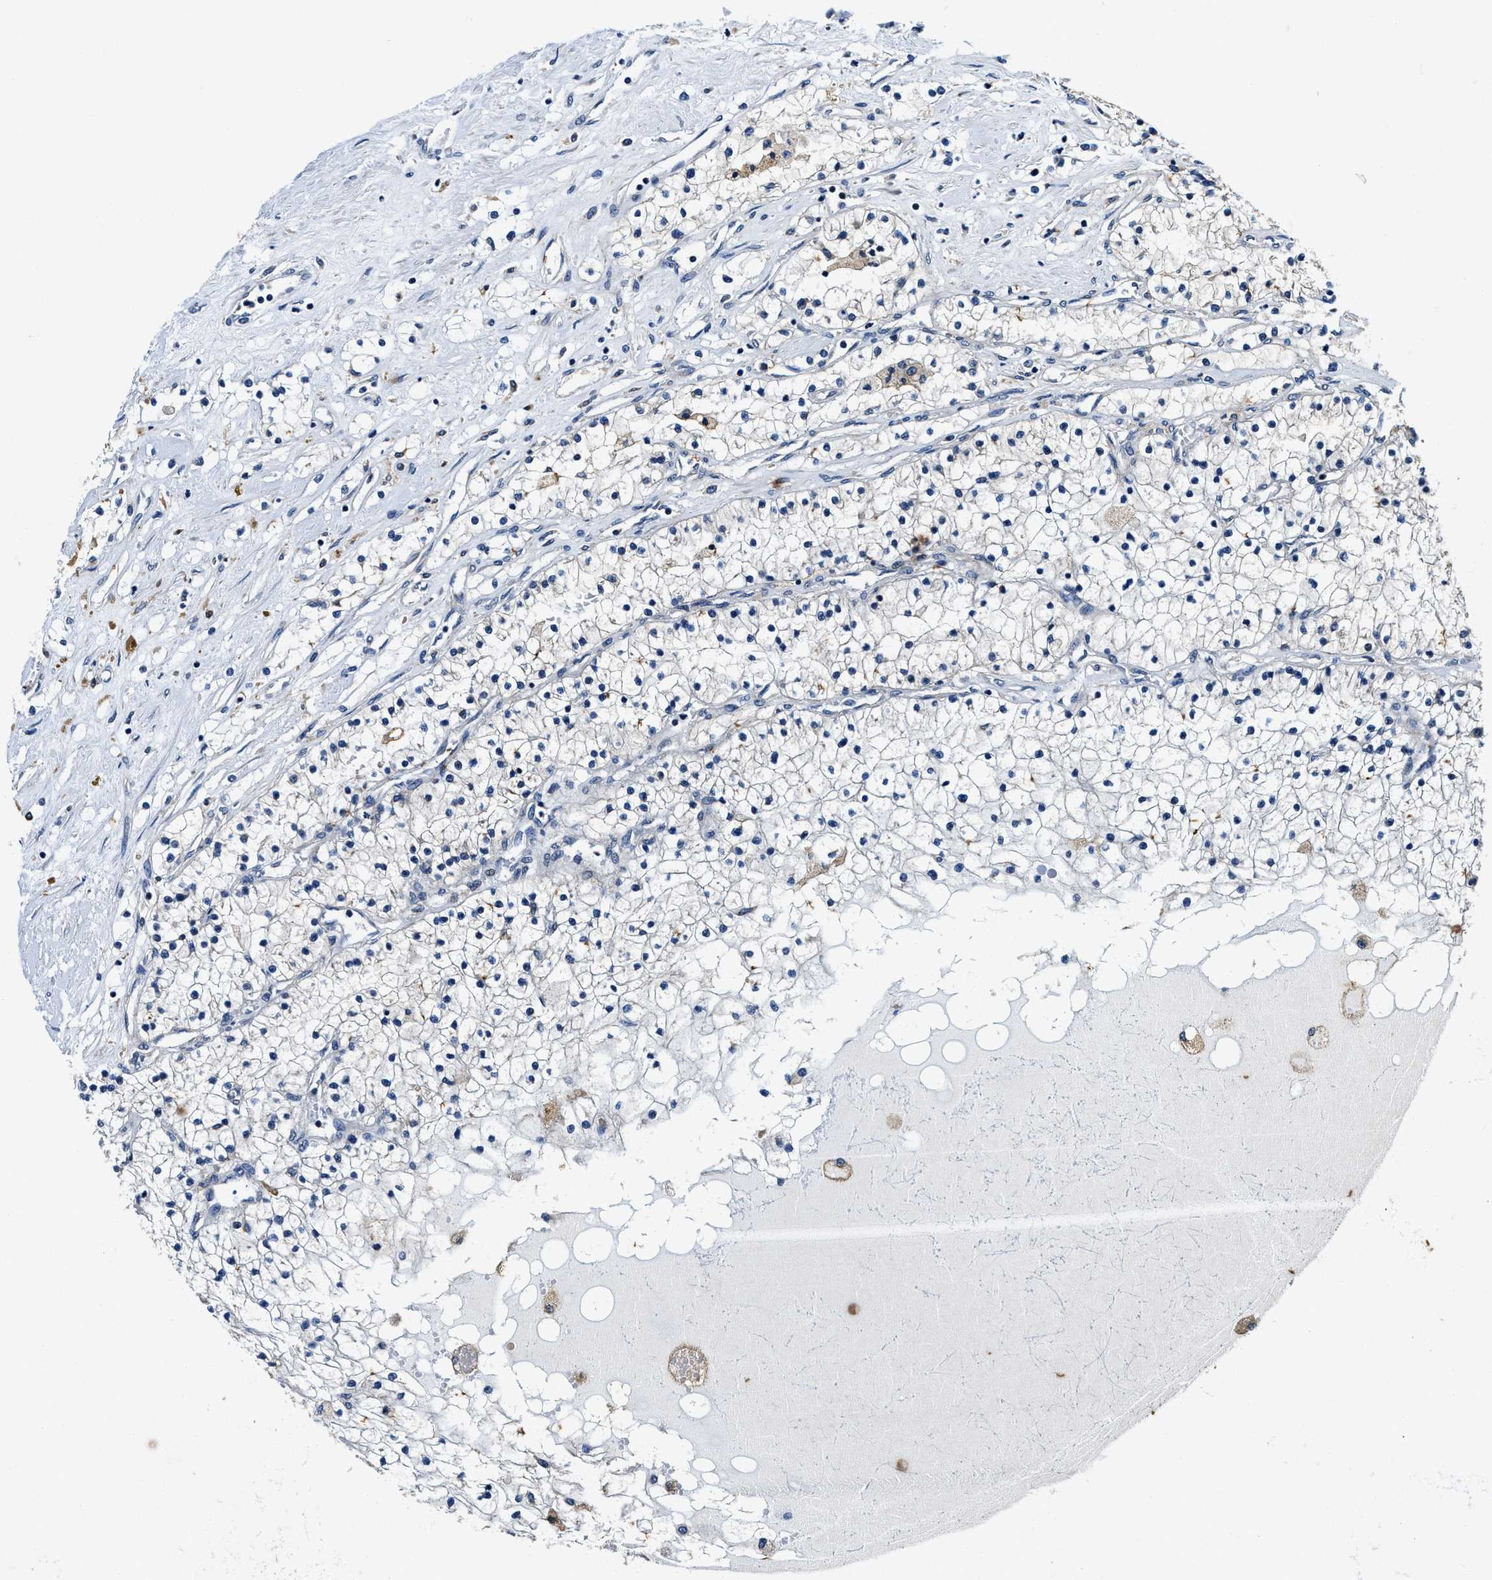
{"staining": {"intensity": "negative", "quantity": "none", "location": "none"}, "tissue": "renal cancer", "cell_type": "Tumor cells", "image_type": "cancer", "snomed": [{"axis": "morphology", "description": "Adenocarcinoma, NOS"}, {"axis": "topography", "description": "Kidney"}], "caption": "A micrograph of human renal cancer is negative for staining in tumor cells.", "gene": "PI4KB", "patient": {"sex": "male", "age": 68}}